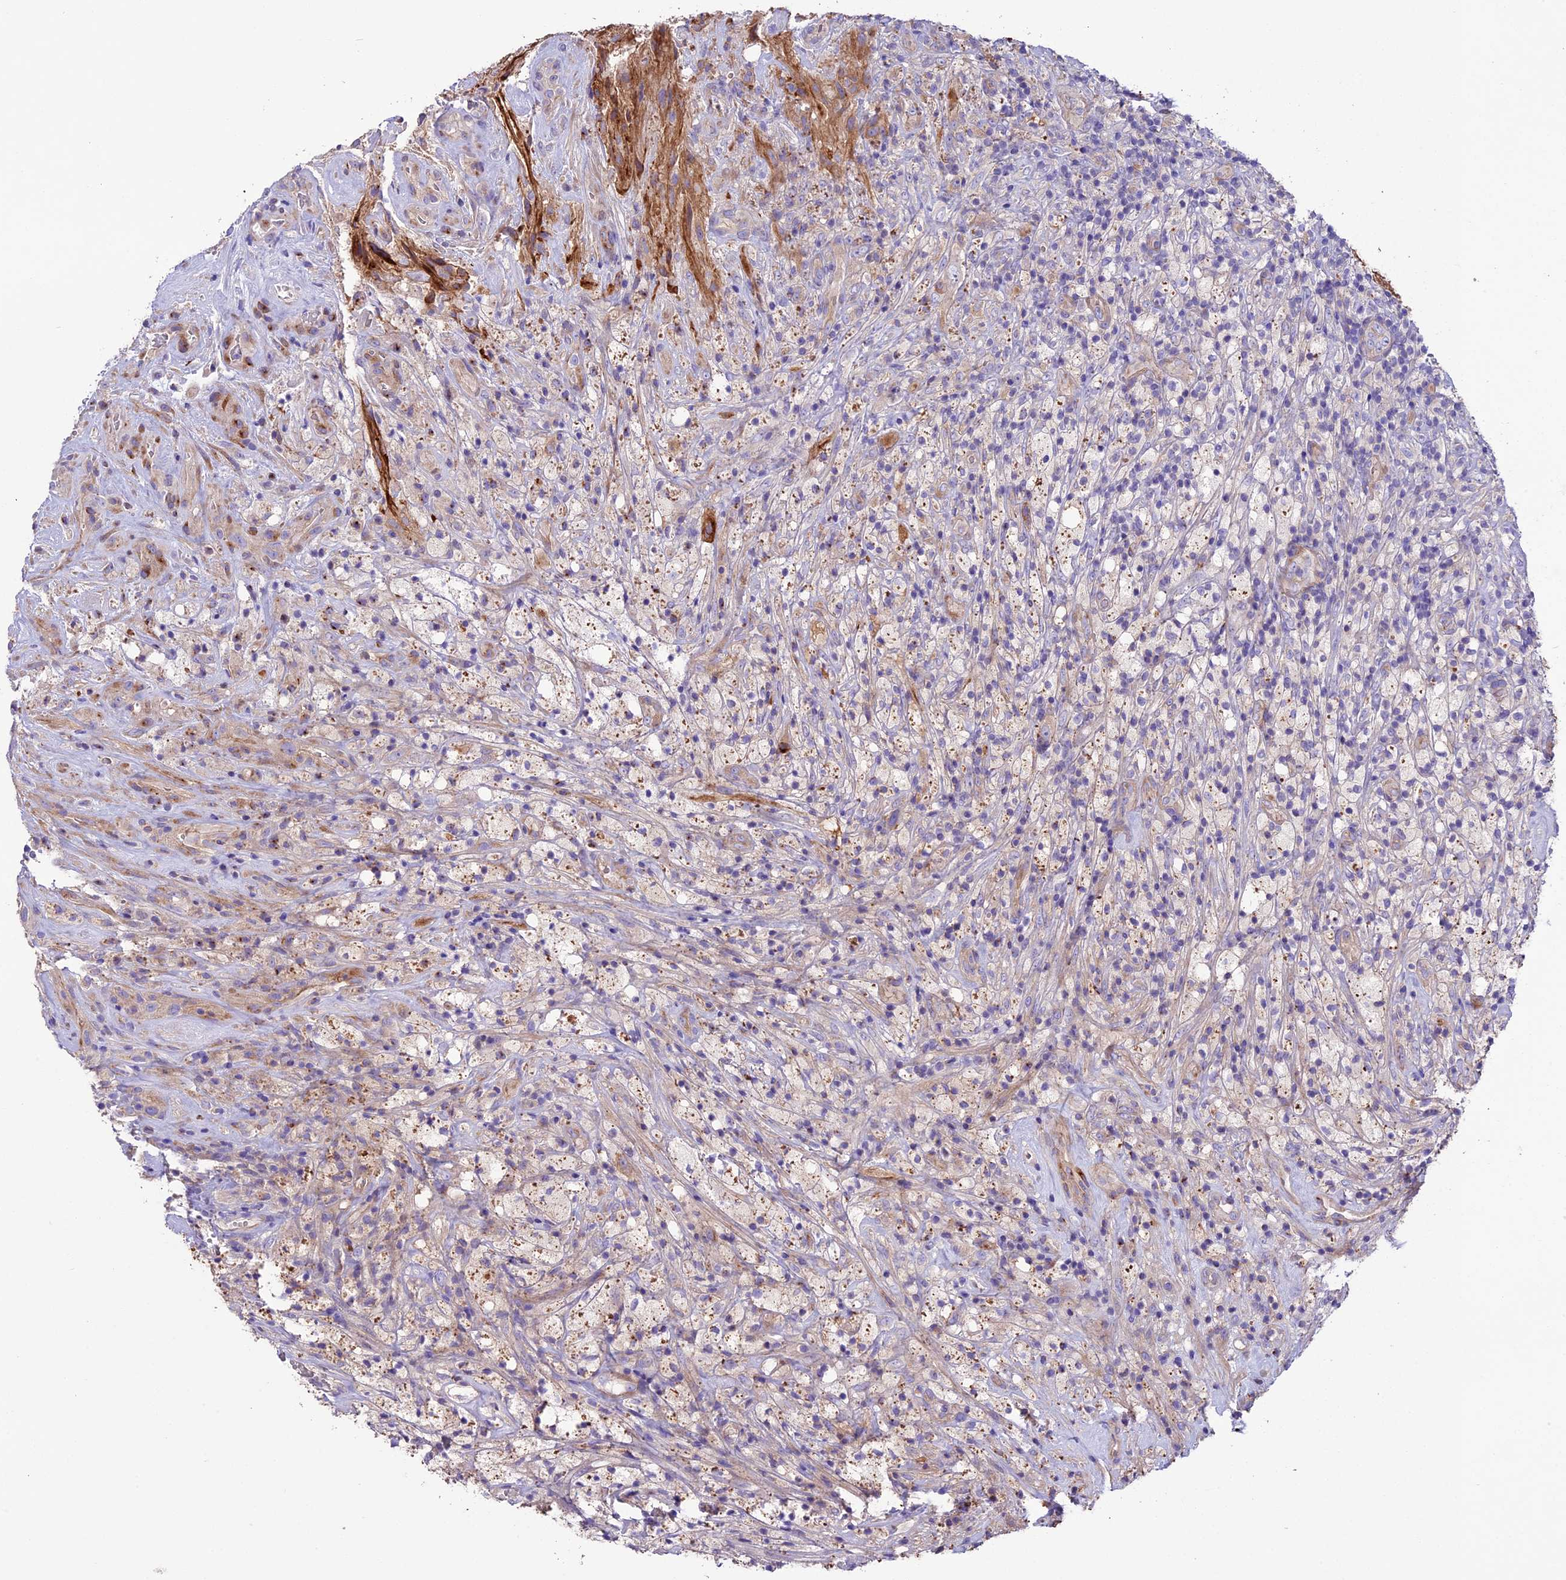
{"staining": {"intensity": "negative", "quantity": "none", "location": "none"}, "tissue": "glioma", "cell_type": "Tumor cells", "image_type": "cancer", "snomed": [{"axis": "morphology", "description": "Glioma, malignant, High grade"}, {"axis": "topography", "description": "Brain"}], "caption": "Immunohistochemistry (IHC) of high-grade glioma (malignant) exhibits no positivity in tumor cells. (DAB (3,3'-diaminobenzidine) immunohistochemistry, high magnification).", "gene": "CD99L2", "patient": {"sex": "male", "age": 69}}